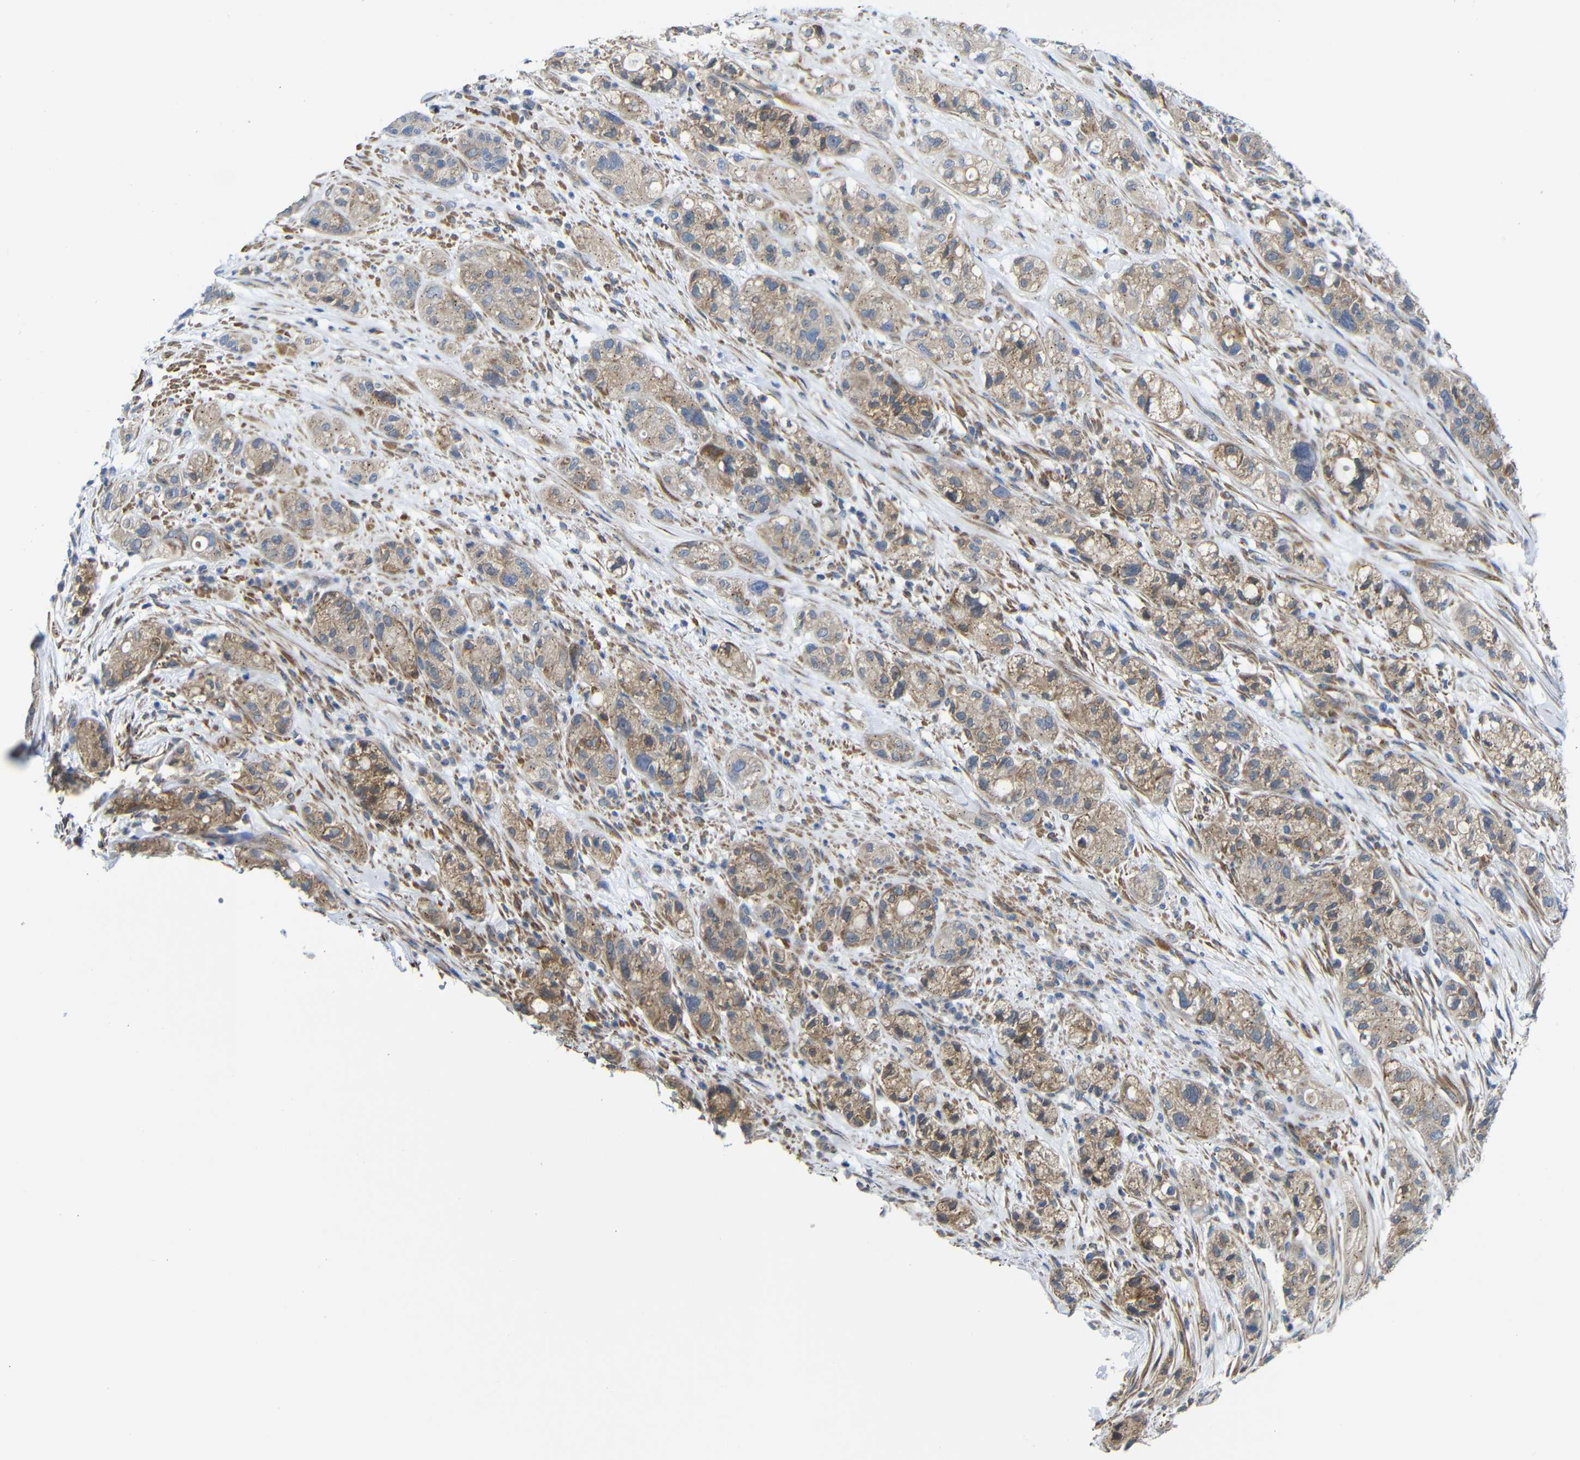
{"staining": {"intensity": "moderate", "quantity": ">75%", "location": "cytoplasmic/membranous"}, "tissue": "pancreatic cancer", "cell_type": "Tumor cells", "image_type": "cancer", "snomed": [{"axis": "morphology", "description": "Adenocarcinoma, NOS"}, {"axis": "topography", "description": "Pancreas"}], "caption": "IHC histopathology image of human pancreatic cancer stained for a protein (brown), which reveals medium levels of moderate cytoplasmic/membranous positivity in approximately >75% of tumor cells.", "gene": "DDRGK1", "patient": {"sex": "female", "age": 78}}